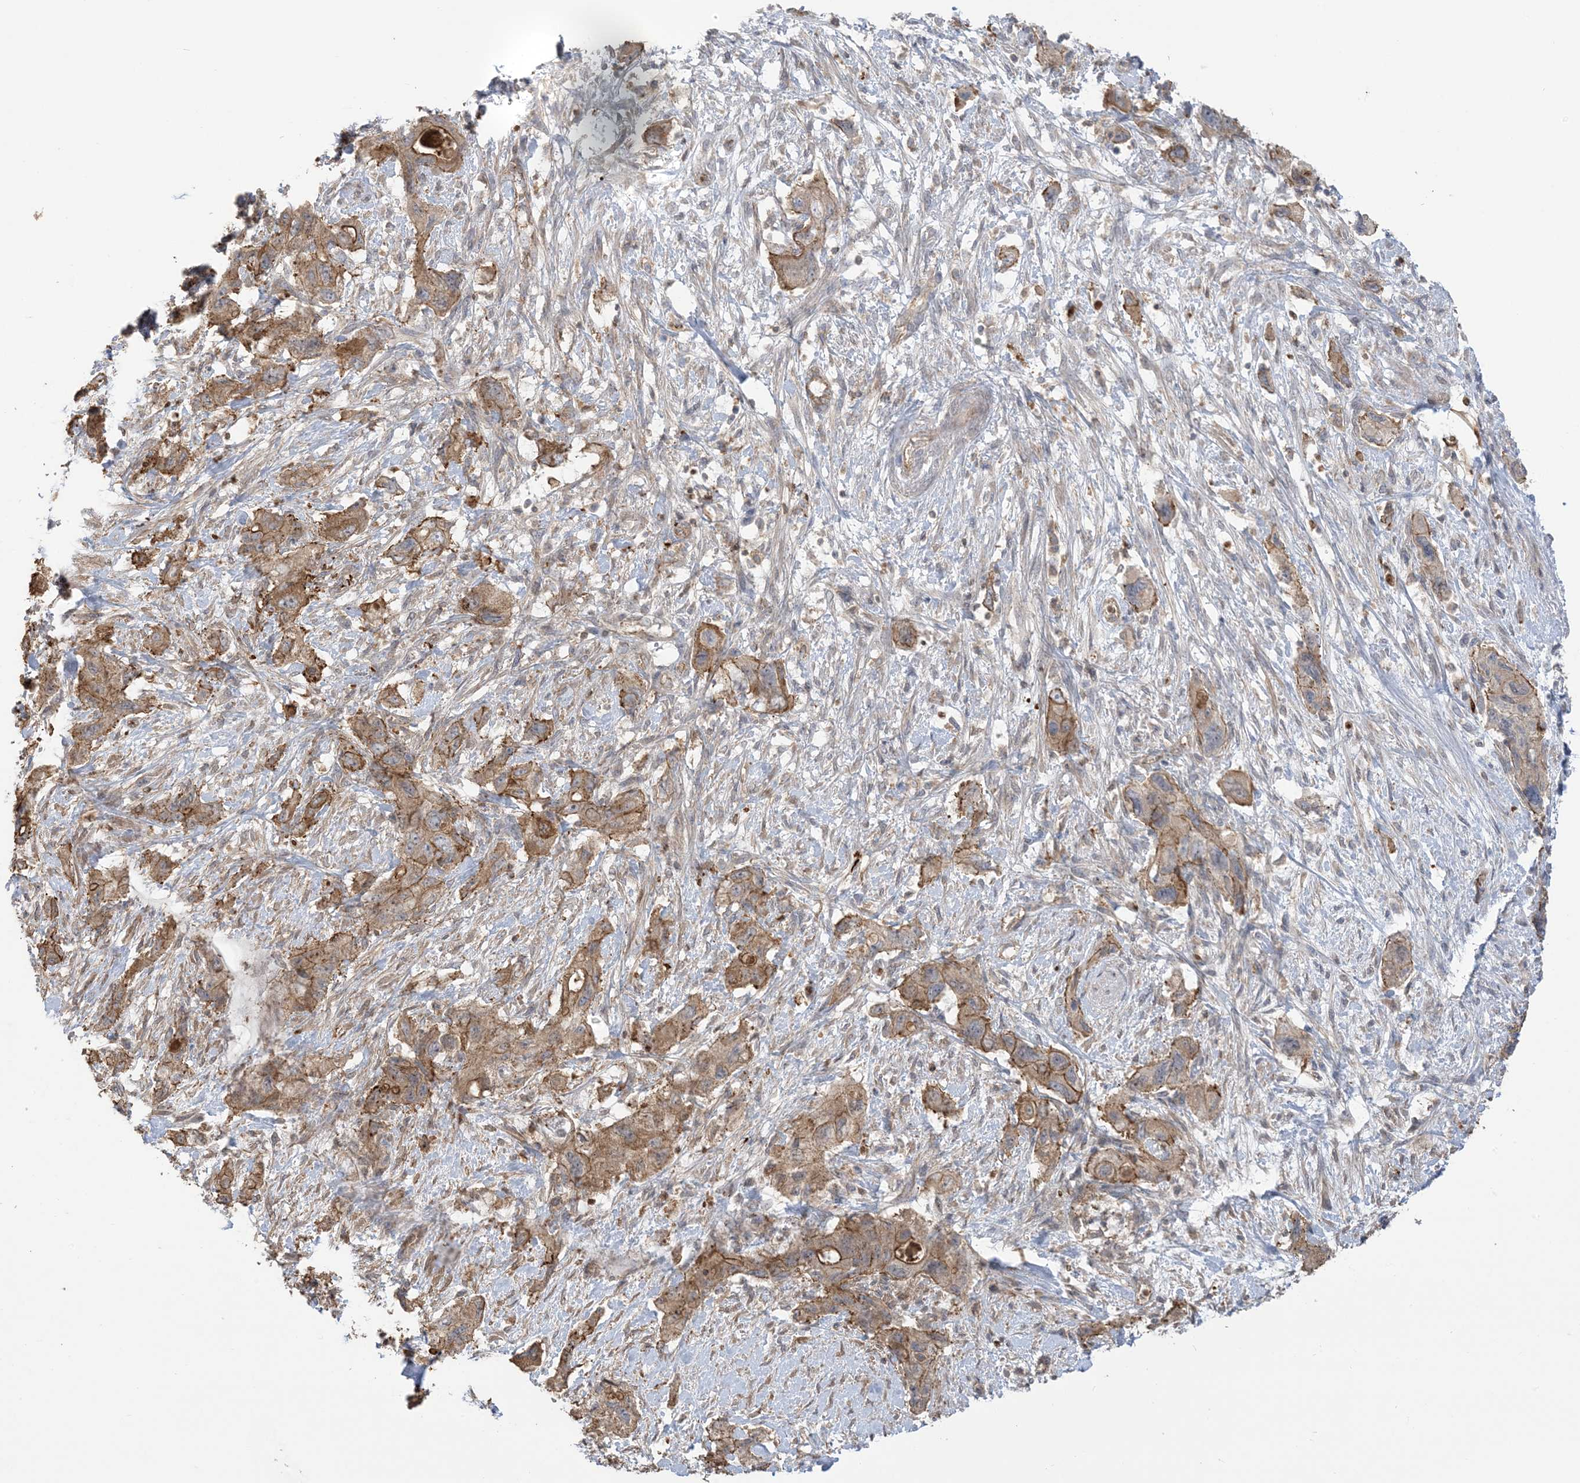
{"staining": {"intensity": "moderate", "quantity": ">75%", "location": "cytoplasmic/membranous"}, "tissue": "pancreatic cancer", "cell_type": "Tumor cells", "image_type": "cancer", "snomed": [{"axis": "morphology", "description": "Adenocarcinoma, NOS"}, {"axis": "topography", "description": "Pancreas"}], "caption": "High-power microscopy captured an immunohistochemistry (IHC) micrograph of adenocarcinoma (pancreatic), revealing moderate cytoplasmic/membranous staining in approximately >75% of tumor cells. Using DAB (3,3'-diaminobenzidine) (brown) and hematoxylin (blue) stains, captured at high magnification using brightfield microscopy.", "gene": "ICMT", "patient": {"sex": "female", "age": 73}}